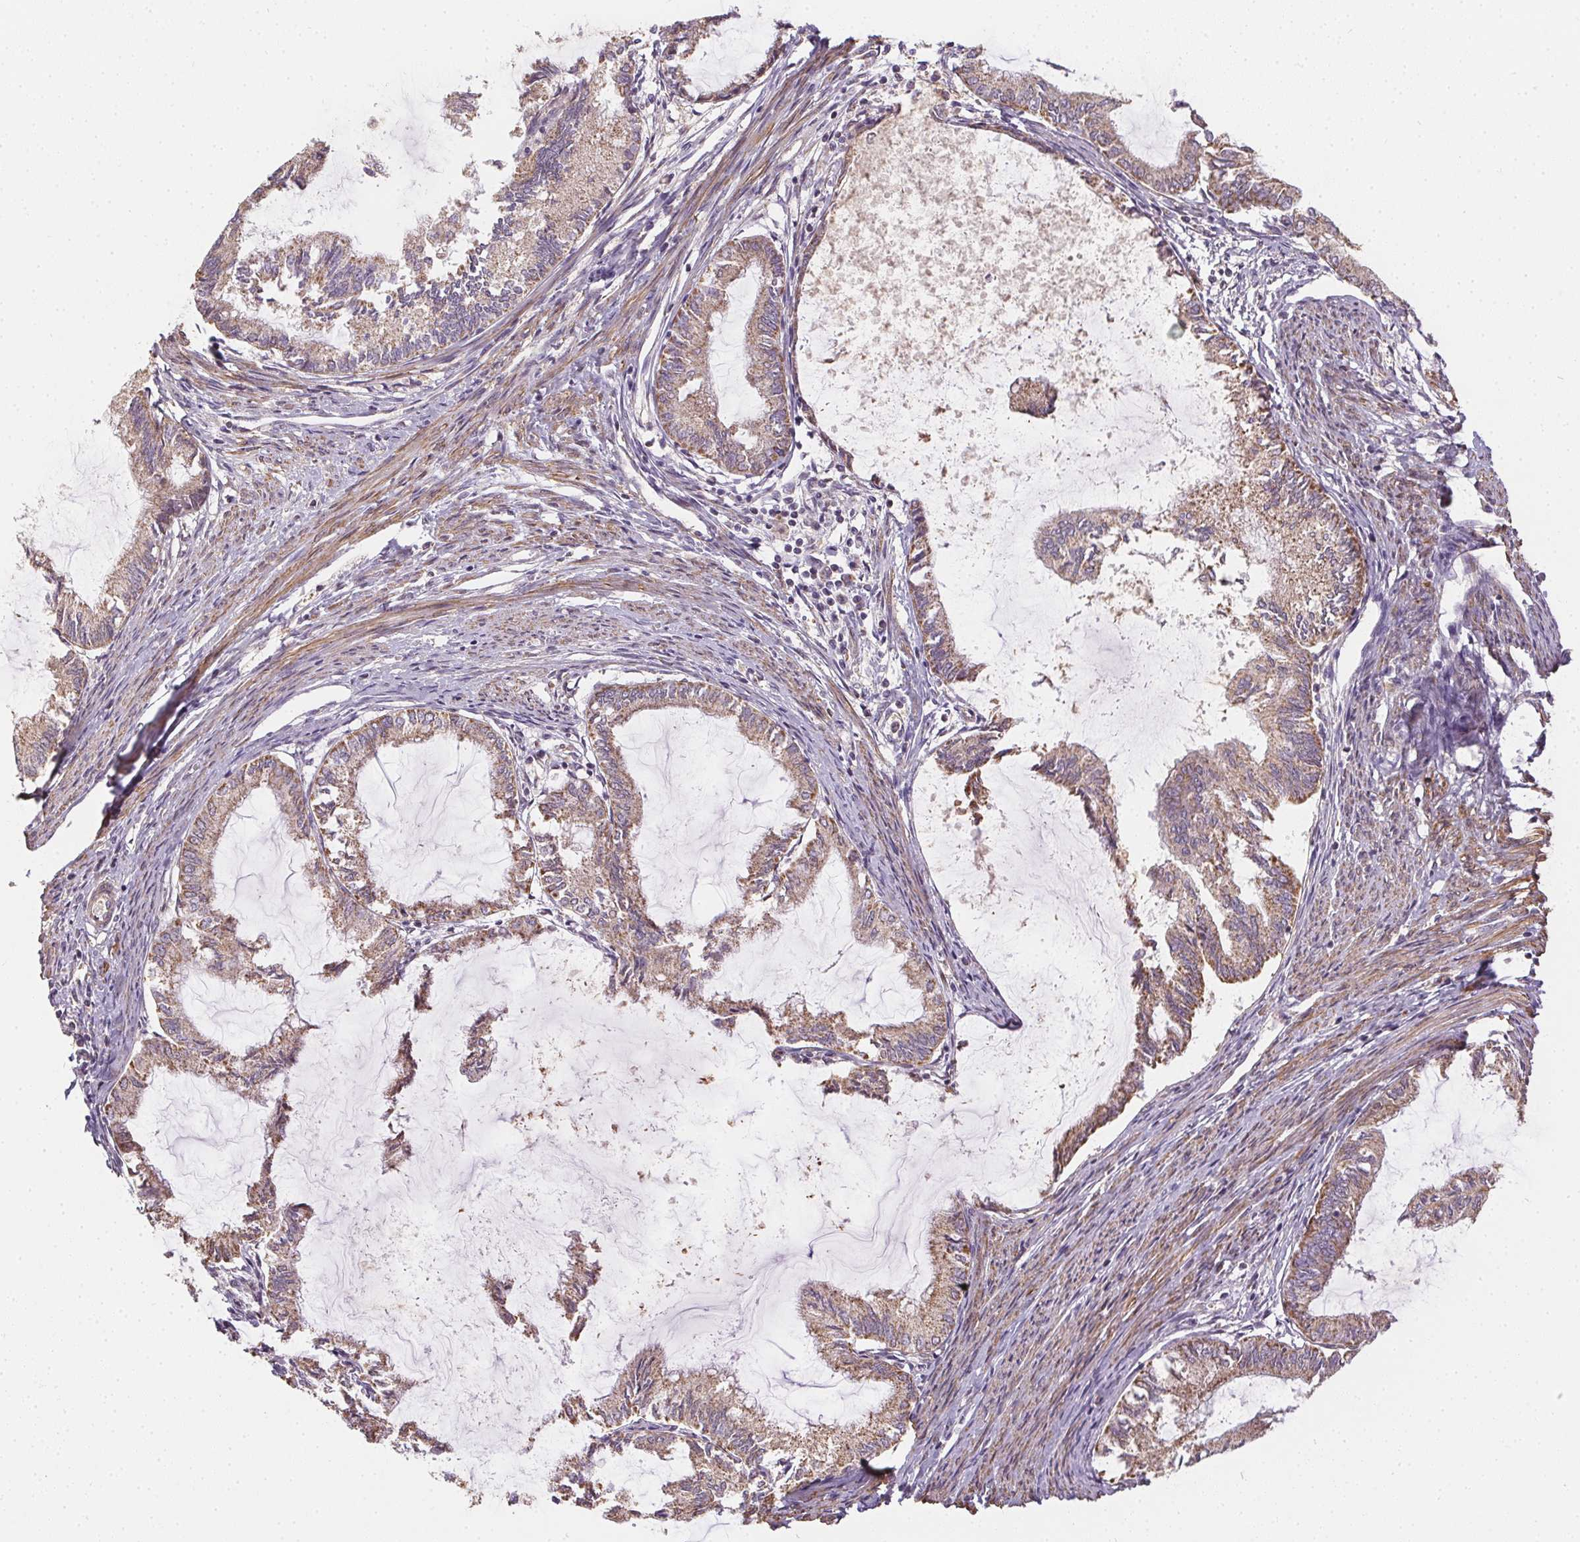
{"staining": {"intensity": "weak", "quantity": ">75%", "location": "cytoplasmic/membranous"}, "tissue": "endometrial cancer", "cell_type": "Tumor cells", "image_type": "cancer", "snomed": [{"axis": "morphology", "description": "Adenocarcinoma, NOS"}, {"axis": "topography", "description": "Endometrium"}], "caption": "This is an image of immunohistochemistry (IHC) staining of endometrial adenocarcinoma, which shows weak expression in the cytoplasmic/membranous of tumor cells.", "gene": "REV3L", "patient": {"sex": "female", "age": 86}}